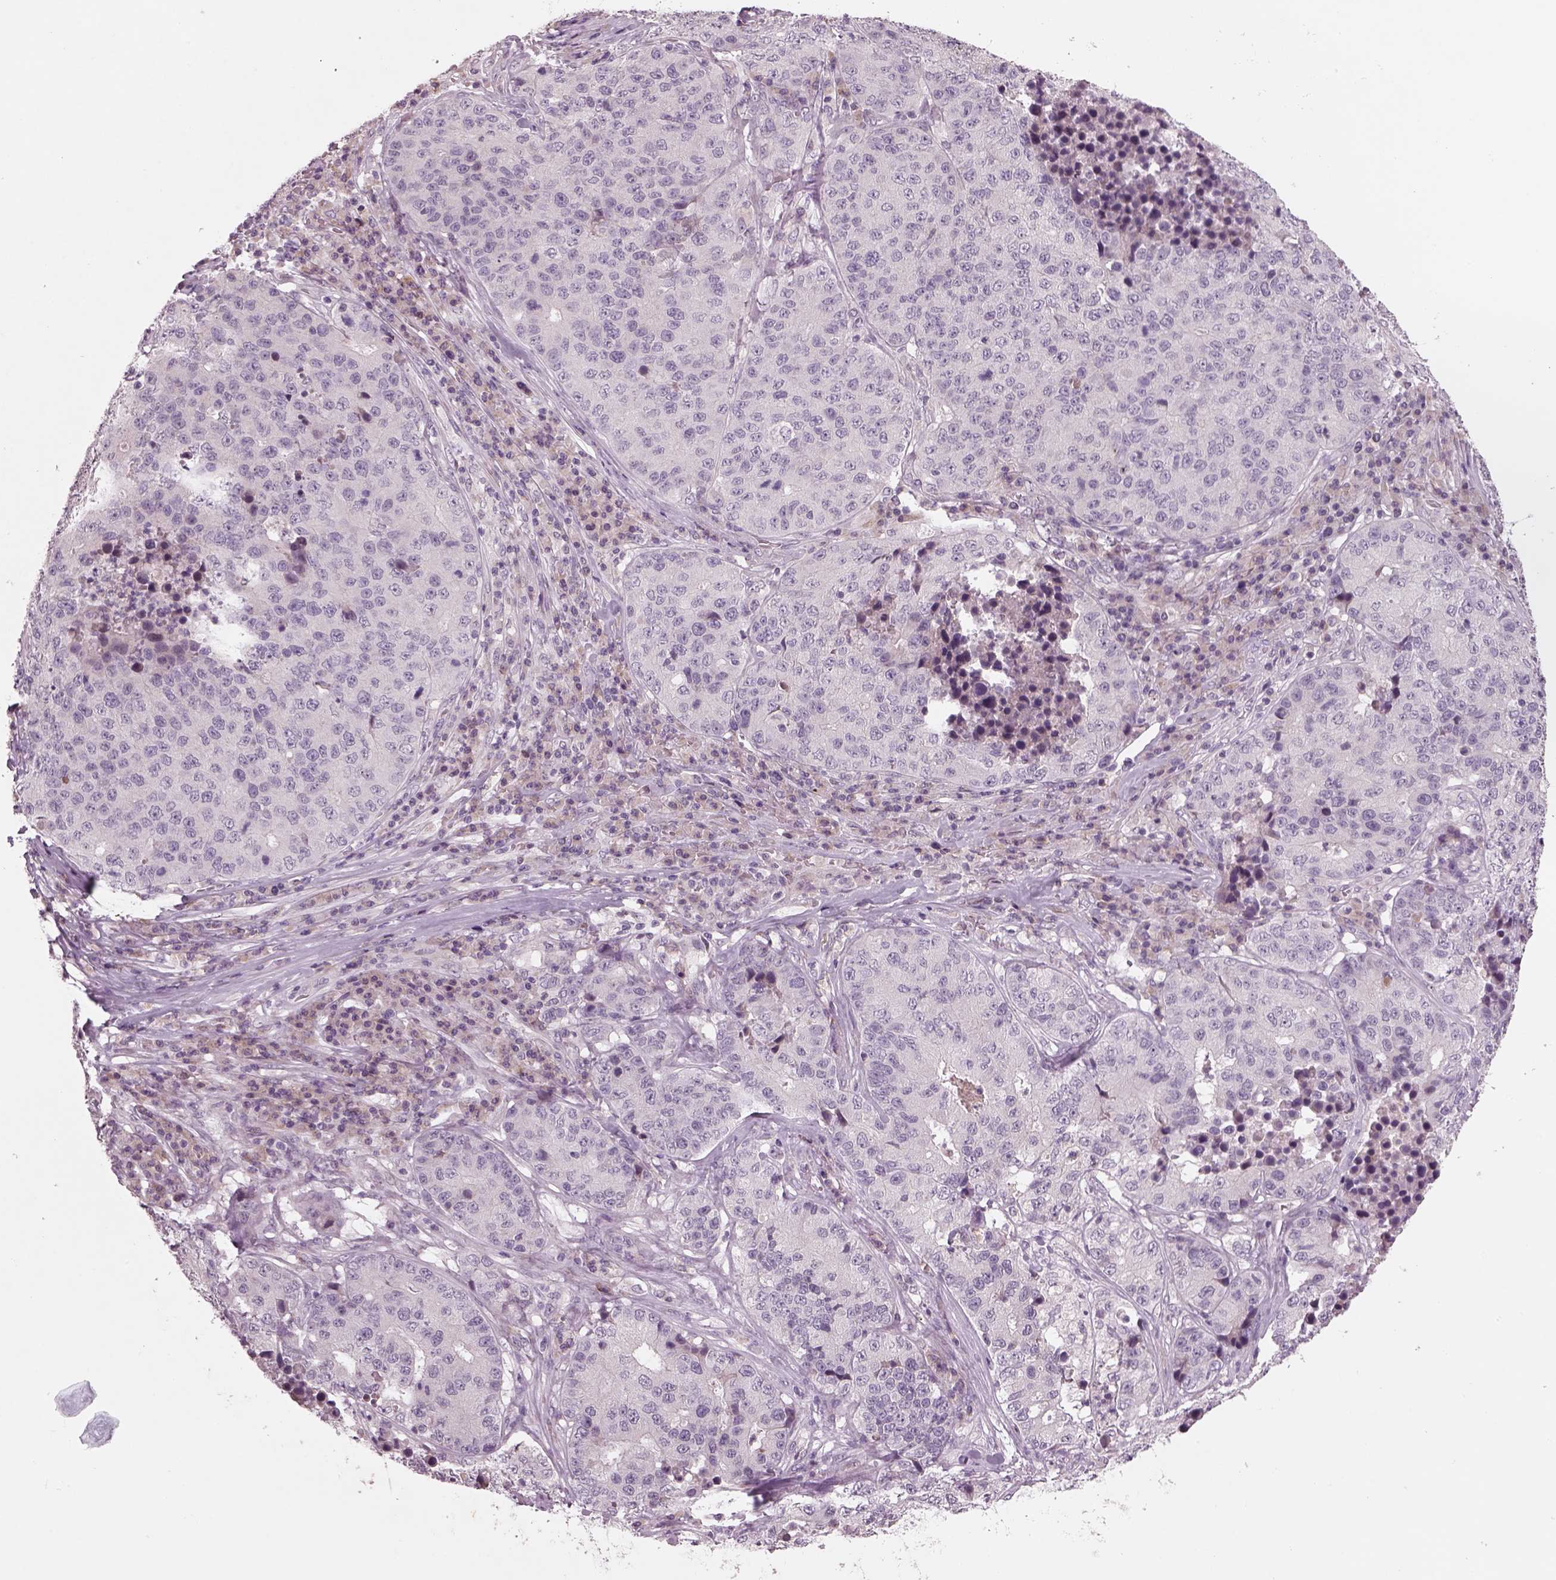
{"staining": {"intensity": "negative", "quantity": "none", "location": "none"}, "tissue": "stomach cancer", "cell_type": "Tumor cells", "image_type": "cancer", "snomed": [{"axis": "morphology", "description": "Adenocarcinoma, NOS"}, {"axis": "topography", "description": "Stomach"}], "caption": "Immunohistochemical staining of adenocarcinoma (stomach) exhibits no significant staining in tumor cells. (DAB (3,3'-diaminobenzidine) IHC visualized using brightfield microscopy, high magnification).", "gene": "PENK", "patient": {"sex": "male", "age": 71}}